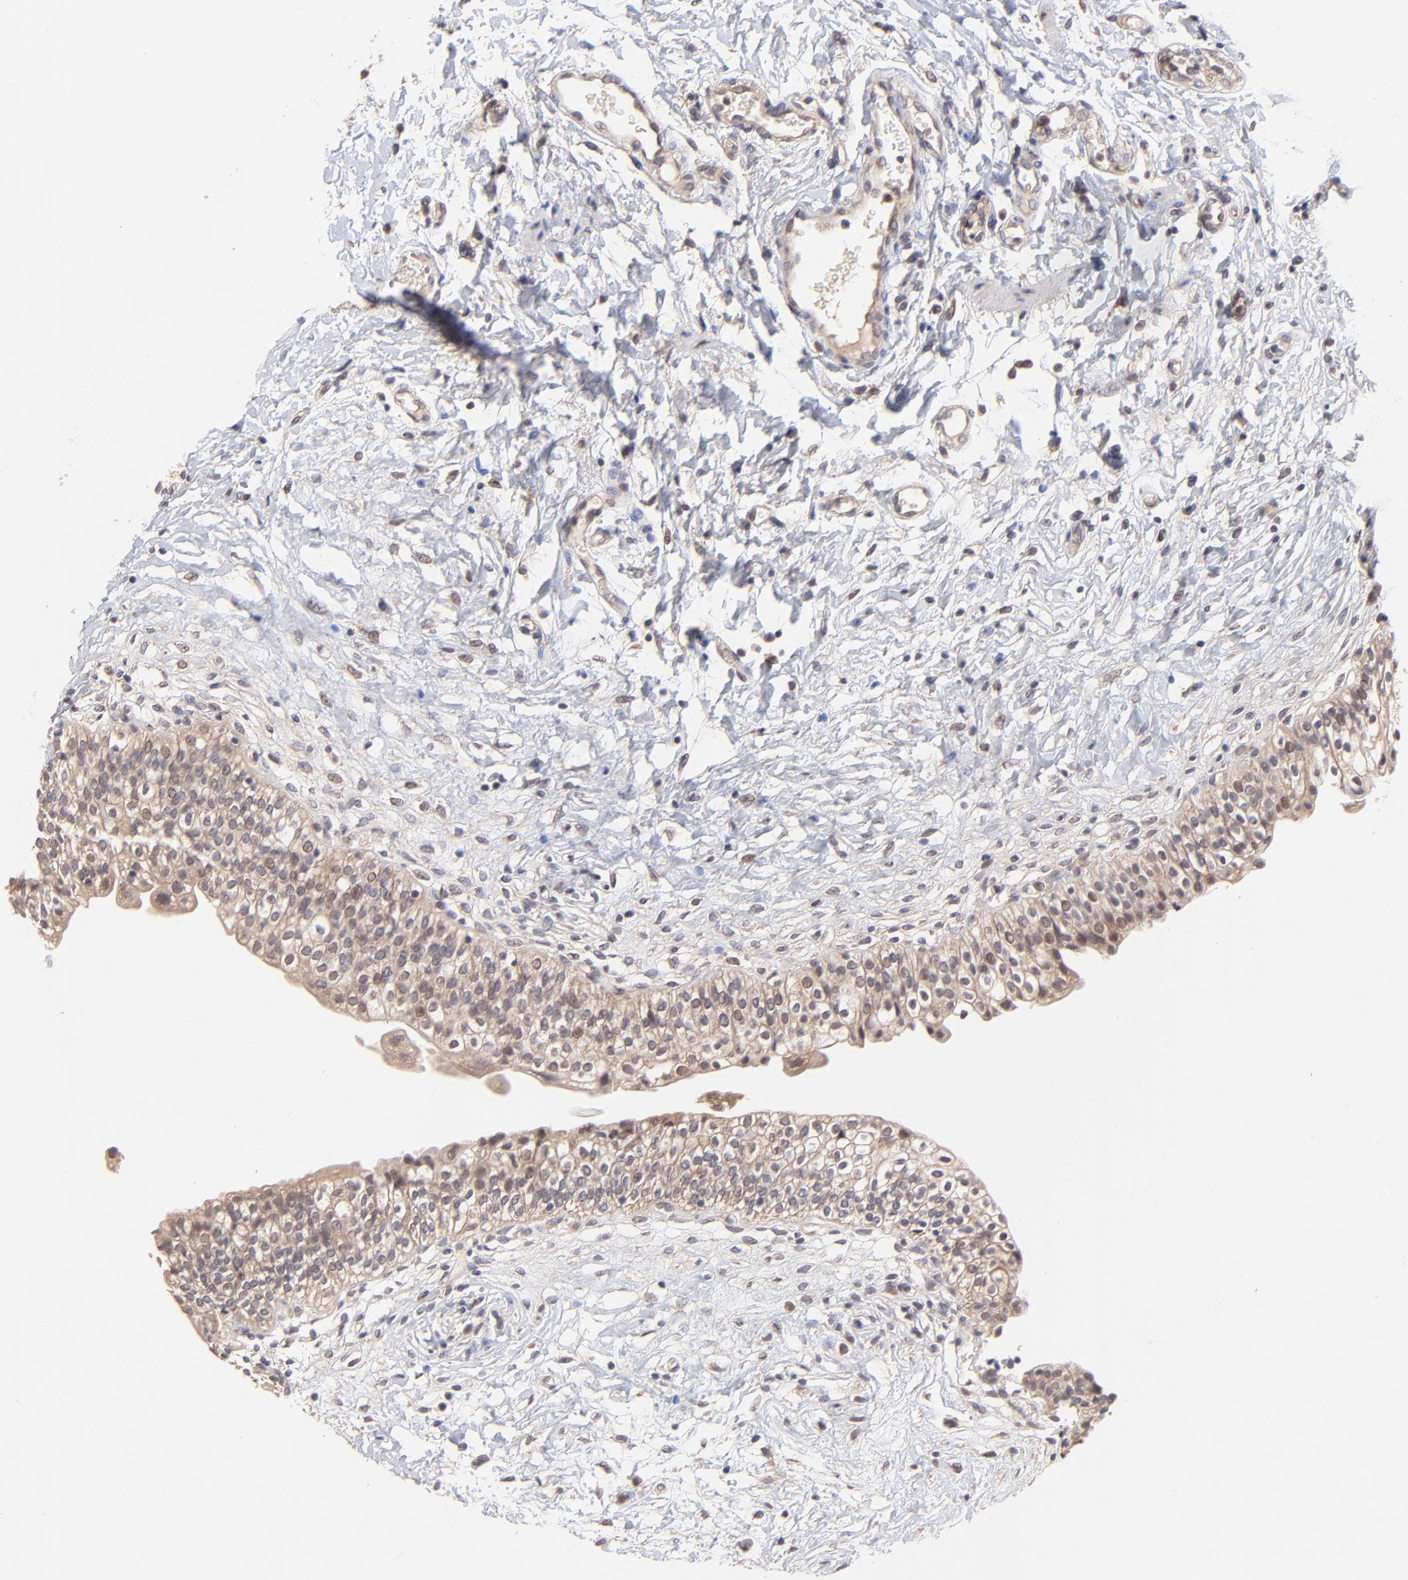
{"staining": {"intensity": "moderate", "quantity": ">75%", "location": "cytoplasmic/membranous"}, "tissue": "urinary bladder", "cell_type": "Urothelial cells", "image_type": "normal", "snomed": [{"axis": "morphology", "description": "Normal tissue, NOS"}, {"axis": "topography", "description": "Urinary bladder"}], "caption": "Protein analysis of unremarkable urinary bladder reveals moderate cytoplasmic/membranous positivity in about >75% of urothelial cells. Immunohistochemistry (ihc) stains the protein of interest in brown and the nuclei are stained blue.", "gene": "BAIAP2L2", "patient": {"sex": "female", "age": 80}}